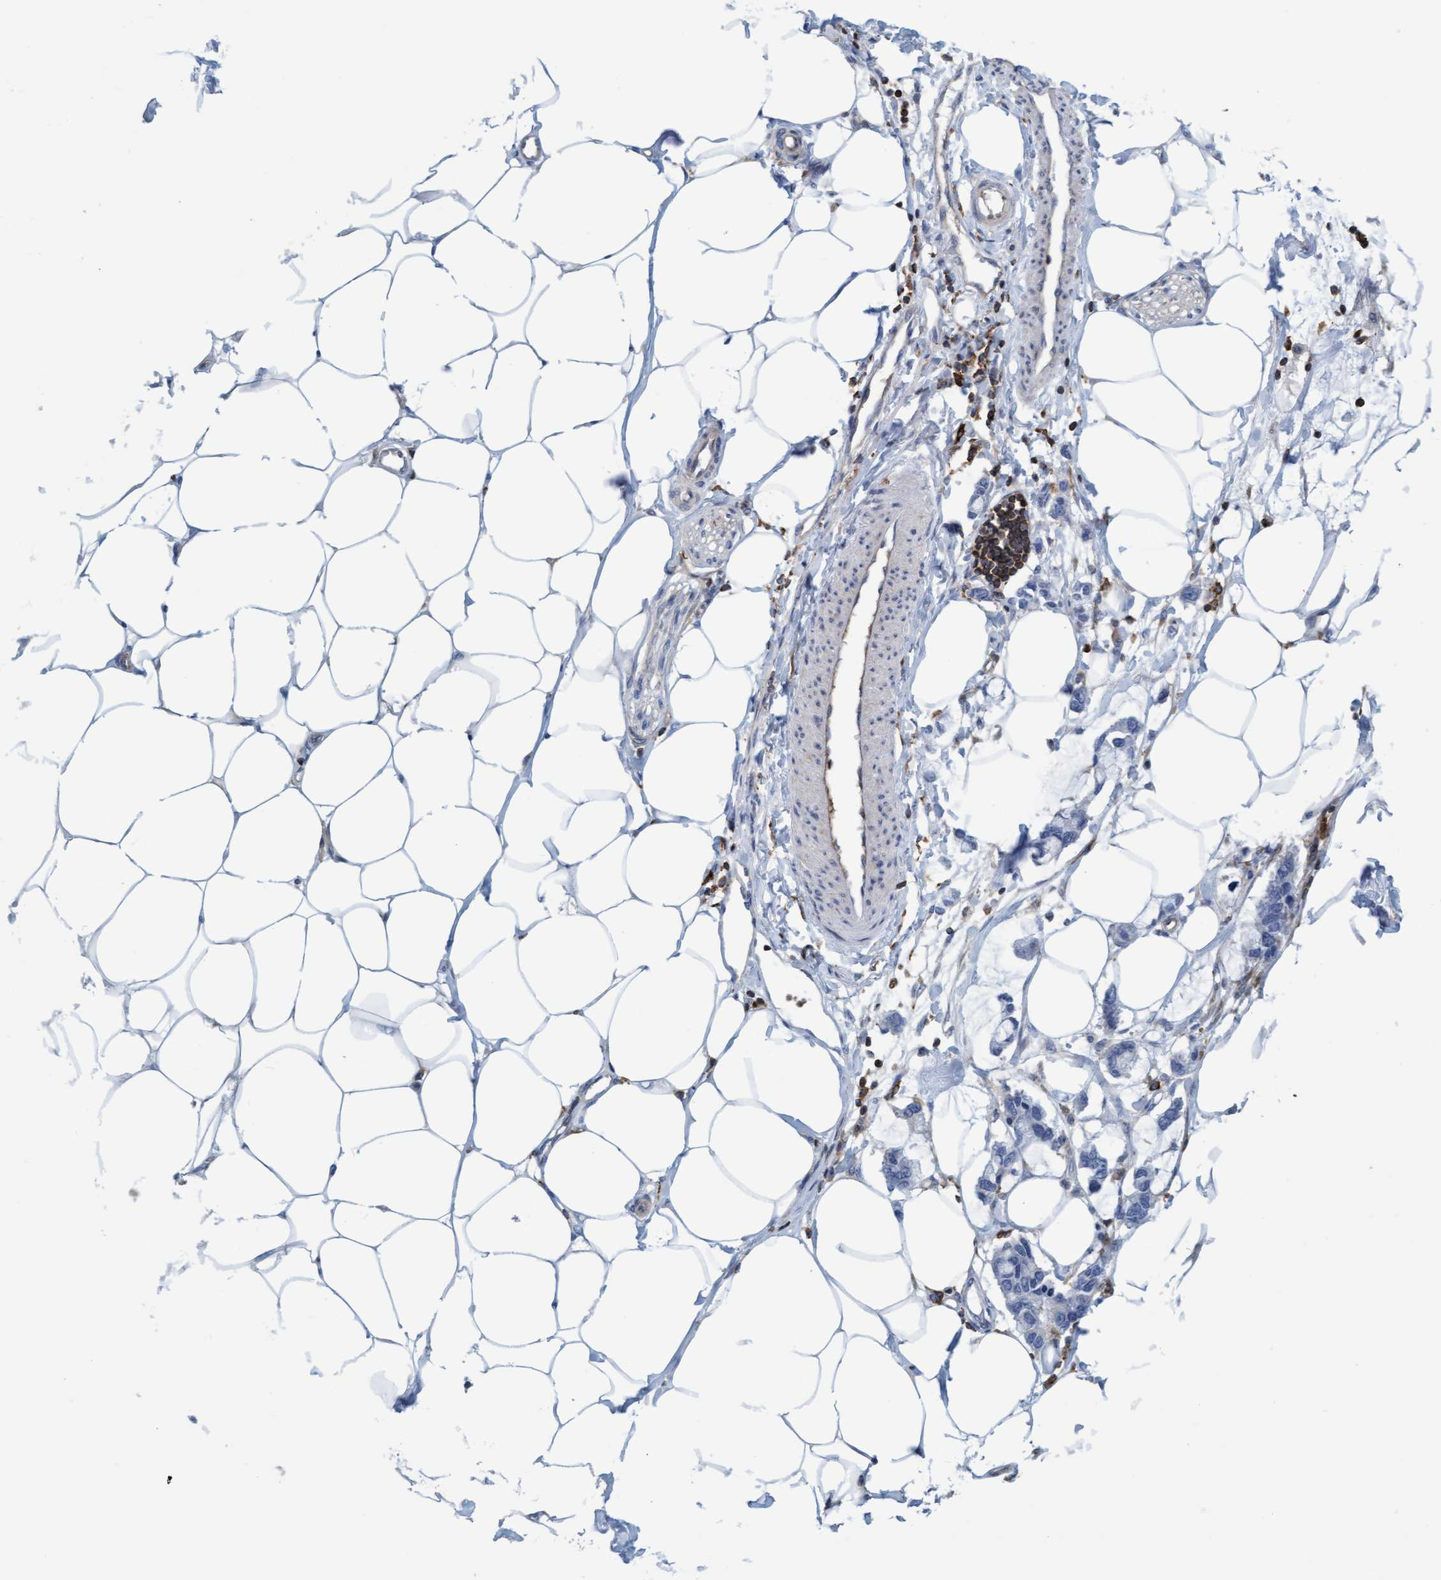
{"staining": {"intensity": "negative", "quantity": "none", "location": "none"}, "tissue": "adipose tissue", "cell_type": "Adipocytes", "image_type": "normal", "snomed": [{"axis": "morphology", "description": "Normal tissue, NOS"}, {"axis": "morphology", "description": "Adenocarcinoma, NOS"}, {"axis": "topography", "description": "Colon"}, {"axis": "topography", "description": "Peripheral nerve tissue"}], "caption": "A histopathology image of human adipose tissue is negative for staining in adipocytes. (Brightfield microscopy of DAB immunohistochemistry at high magnification).", "gene": "FNBP1", "patient": {"sex": "male", "age": 14}}